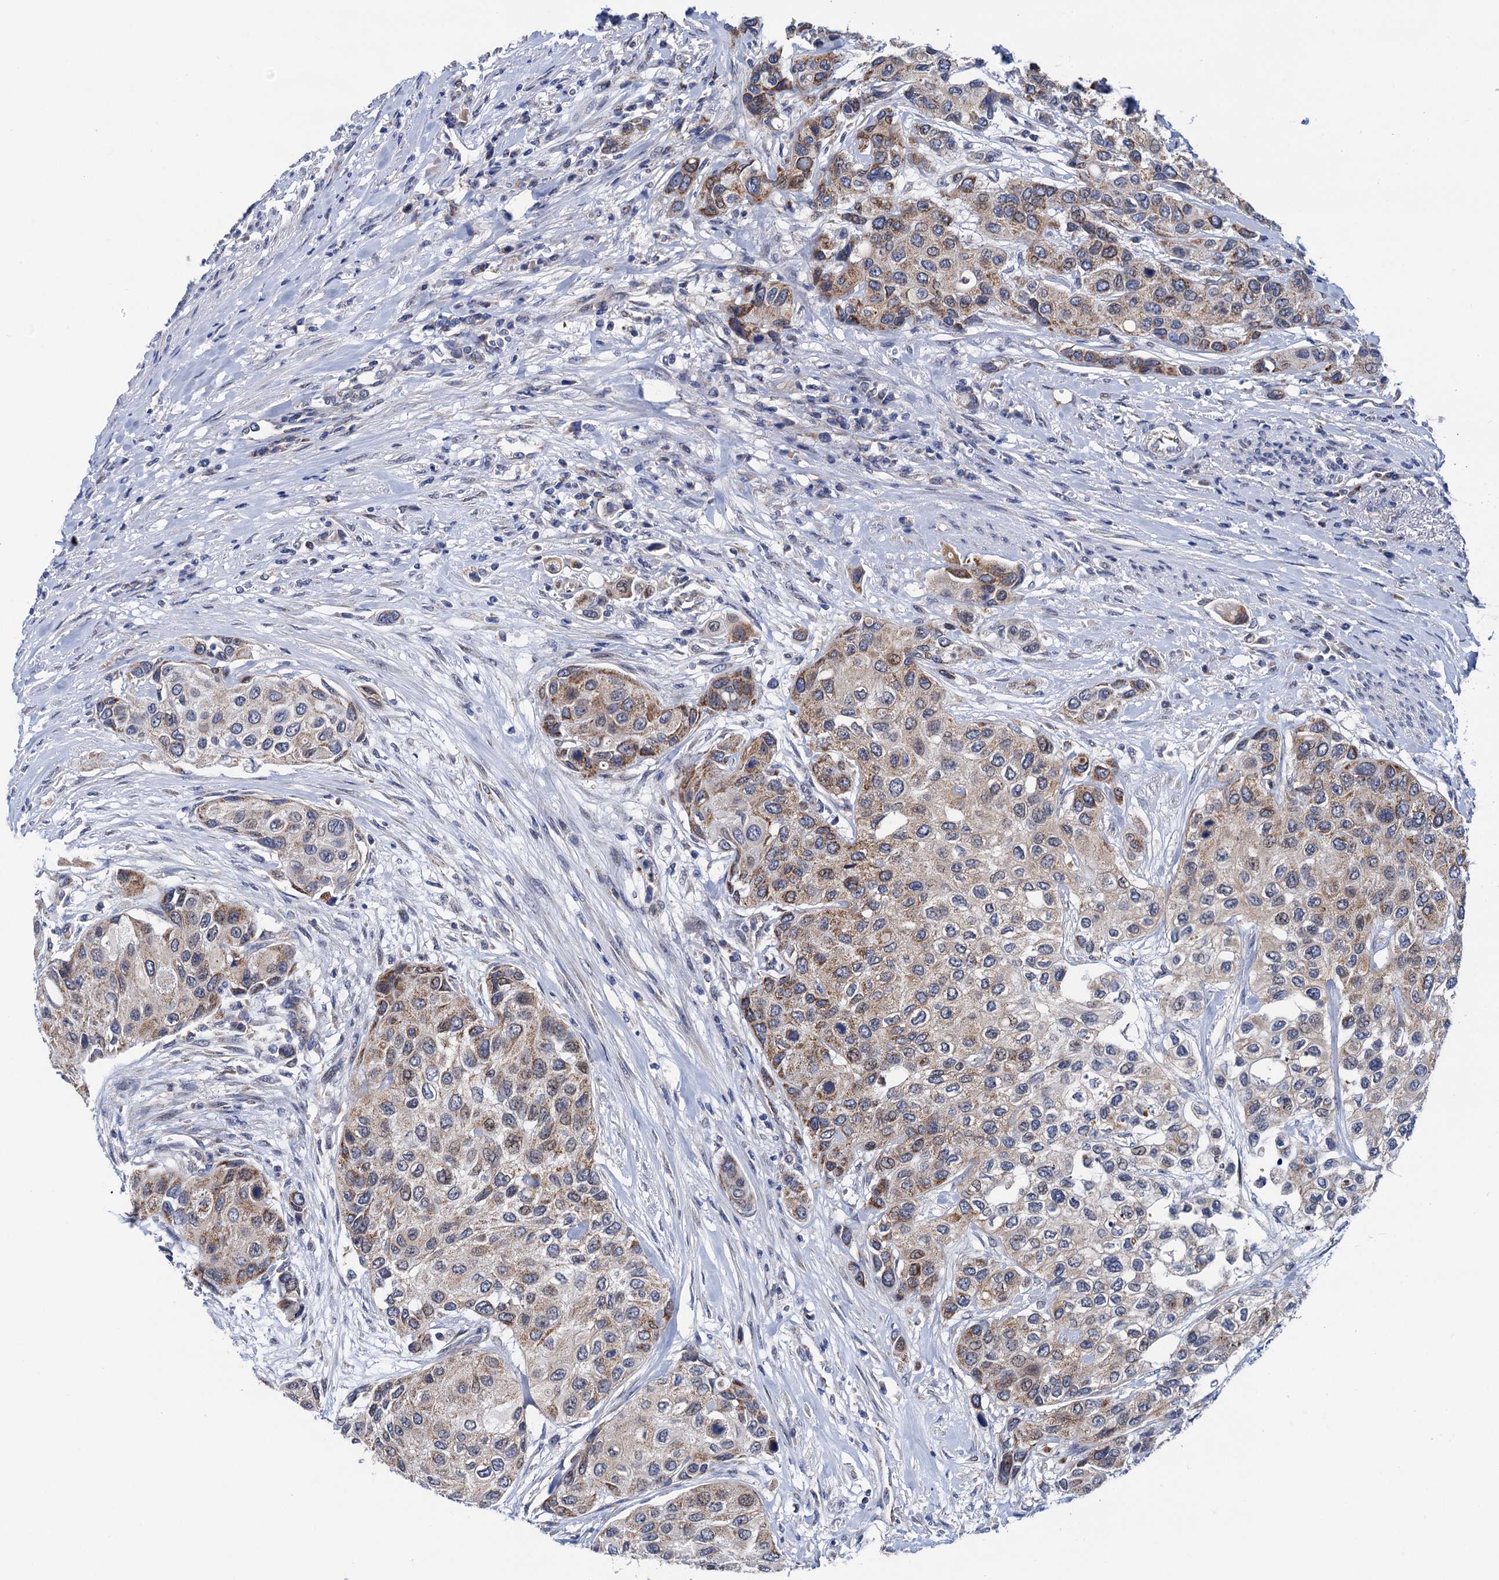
{"staining": {"intensity": "weak", "quantity": "<25%", "location": "cytoplasmic/membranous"}, "tissue": "urothelial cancer", "cell_type": "Tumor cells", "image_type": "cancer", "snomed": [{"axis": "morphology", "description": "Normal tissue, NOS"}, {"axis": "morphology", "description": "Urothelial carcinoma, High grade"}, {"axis": "topography", "description": "Vascular tissue"}, {"axis": "topography", "description": "Urinary bladder"}], "caption": "Tumor cells are negative for brown protein staining in urothelial carcinoma (high-grade). (DAB immunohistochemistry (IHC), high magnification).", "gene": "PTCD3", "patient": {"sex": "female", "age": 56}}